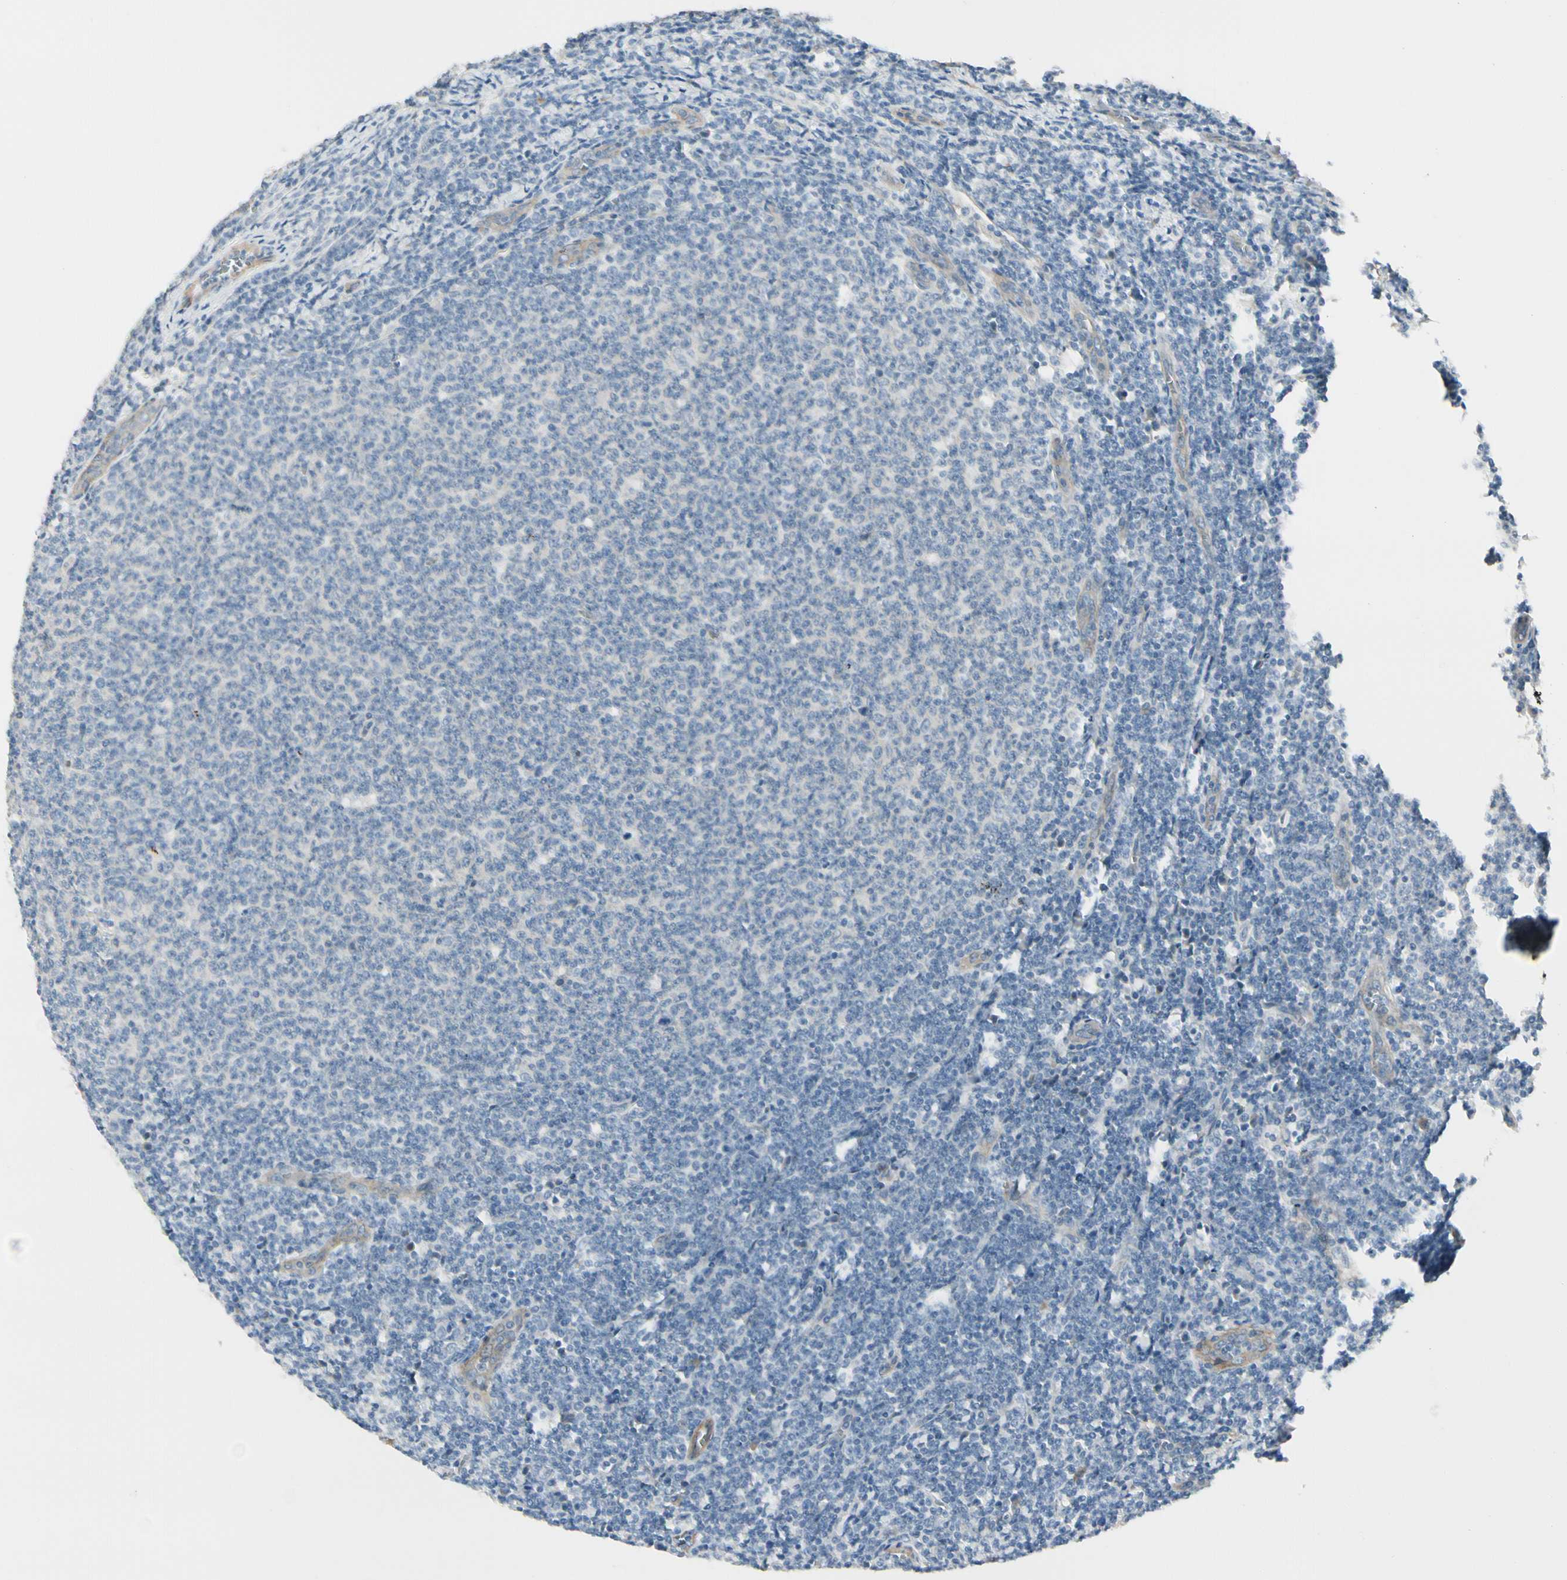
{"staining": {"intensity": "negative", "quantity": "none", "location": "none"}, "tissue": "lymphoma", "cell_type": "Tumor cells", "image_type": "cancer", "snomed": [{"axis": "morphology", "description": "Malignant lymphoma, non-Hodgkin's type, Low grade"}, {"axis": "topography", "description": "Lymph node"}], "caption": "The histopathology image displays no staining of tumor cells in lymphoma.", "gene": "ITGA3", "patient": {"sex": "male", "age": 66}}